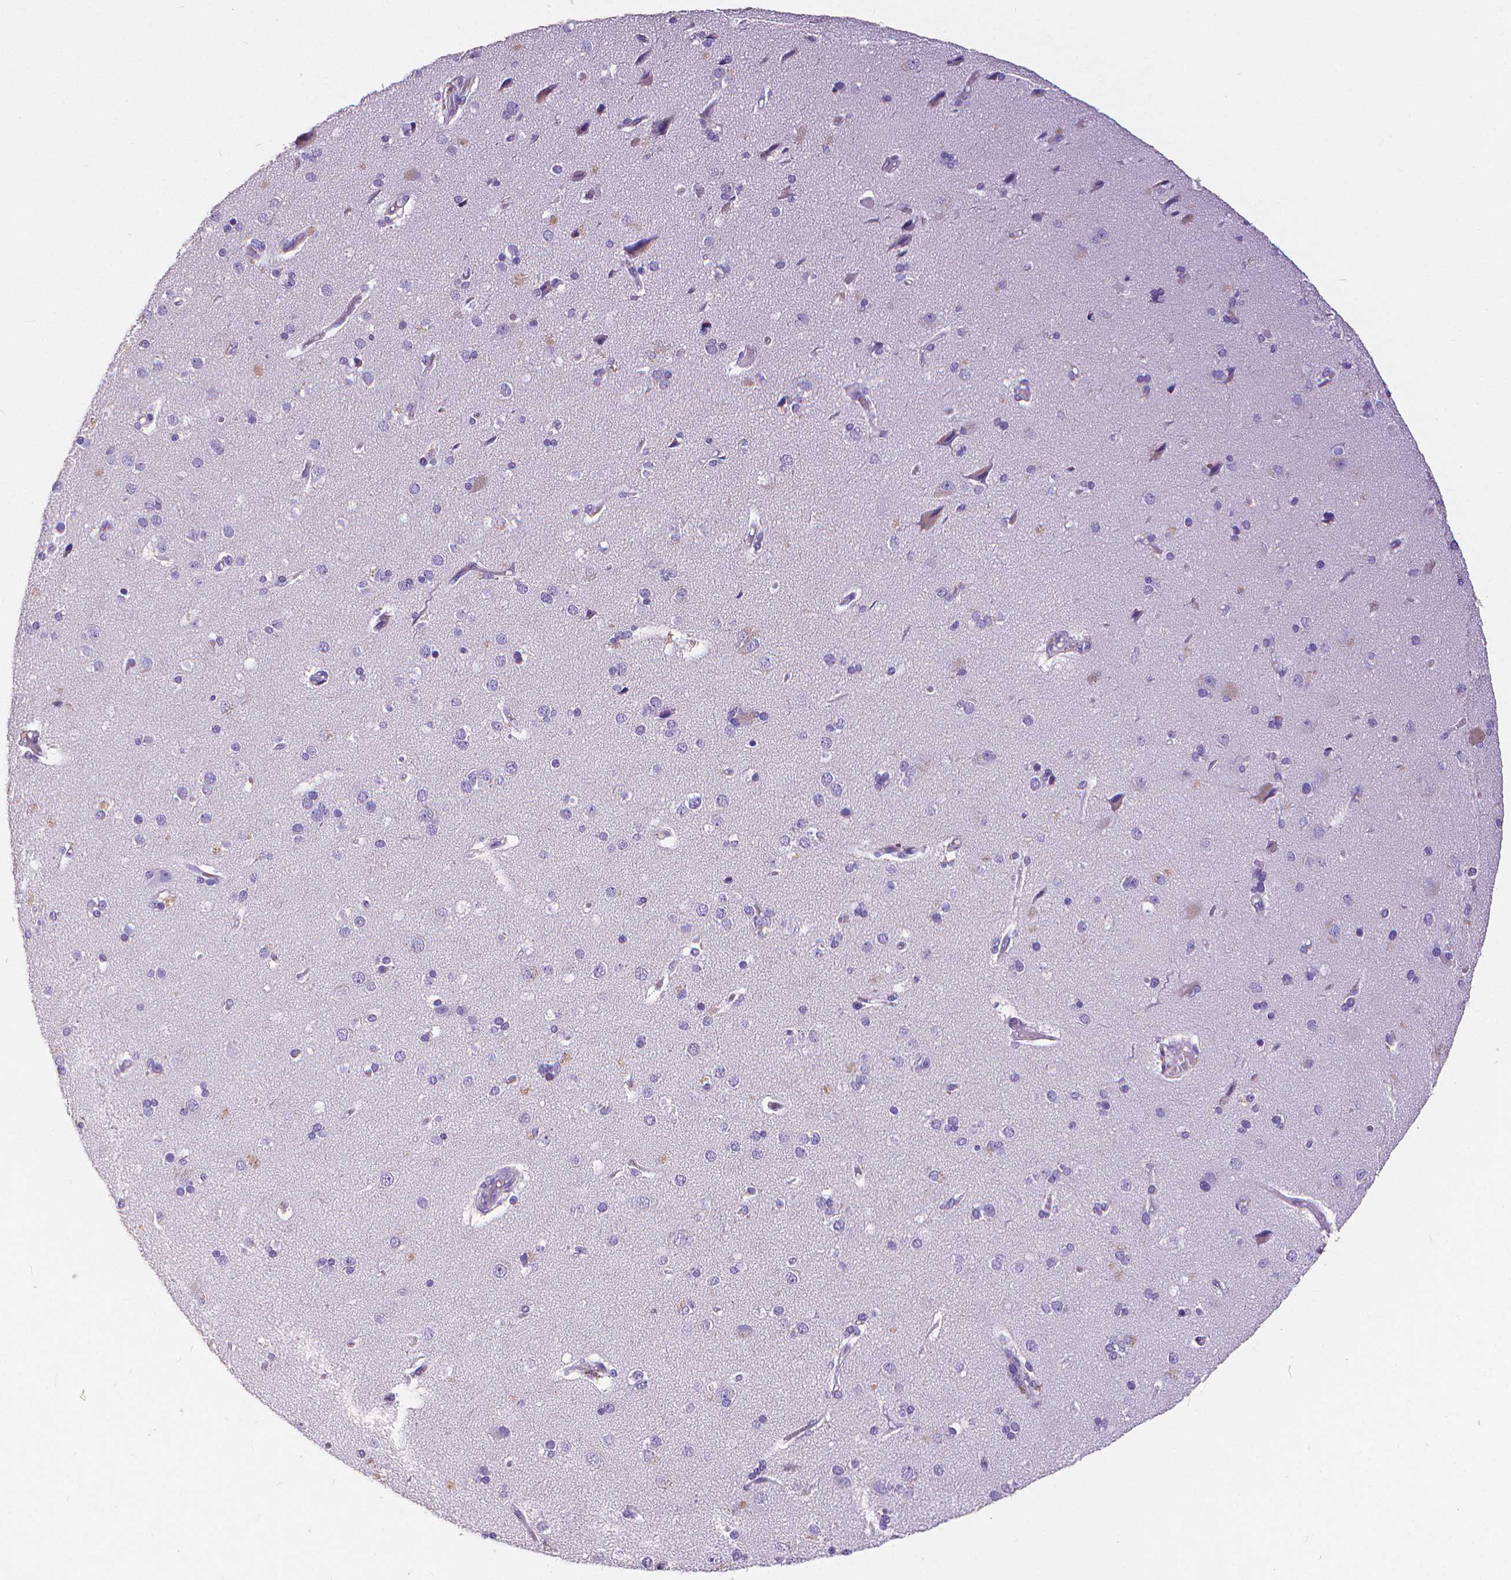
{"staining": {"intensity": "negative", "quantity": "none", "location": "none"}, "tissue": "cerebral cortex", "cell_type": "Endothelial cells", "image_type": "normal", "snomed": [{"axis": "morphology", "description": "Normal tissue, NOS"}, {"axis": "morphology", "description": "Glioma, malignant, High grade"}, {"axis": "topography", "description": "Cerebral cortex"}], "caption": "The histopathology image reveals no staining of endothelial cells in benign cerebral cortex.", "gene": "CD4", "patient": {"sex": "male", "age": 71}}